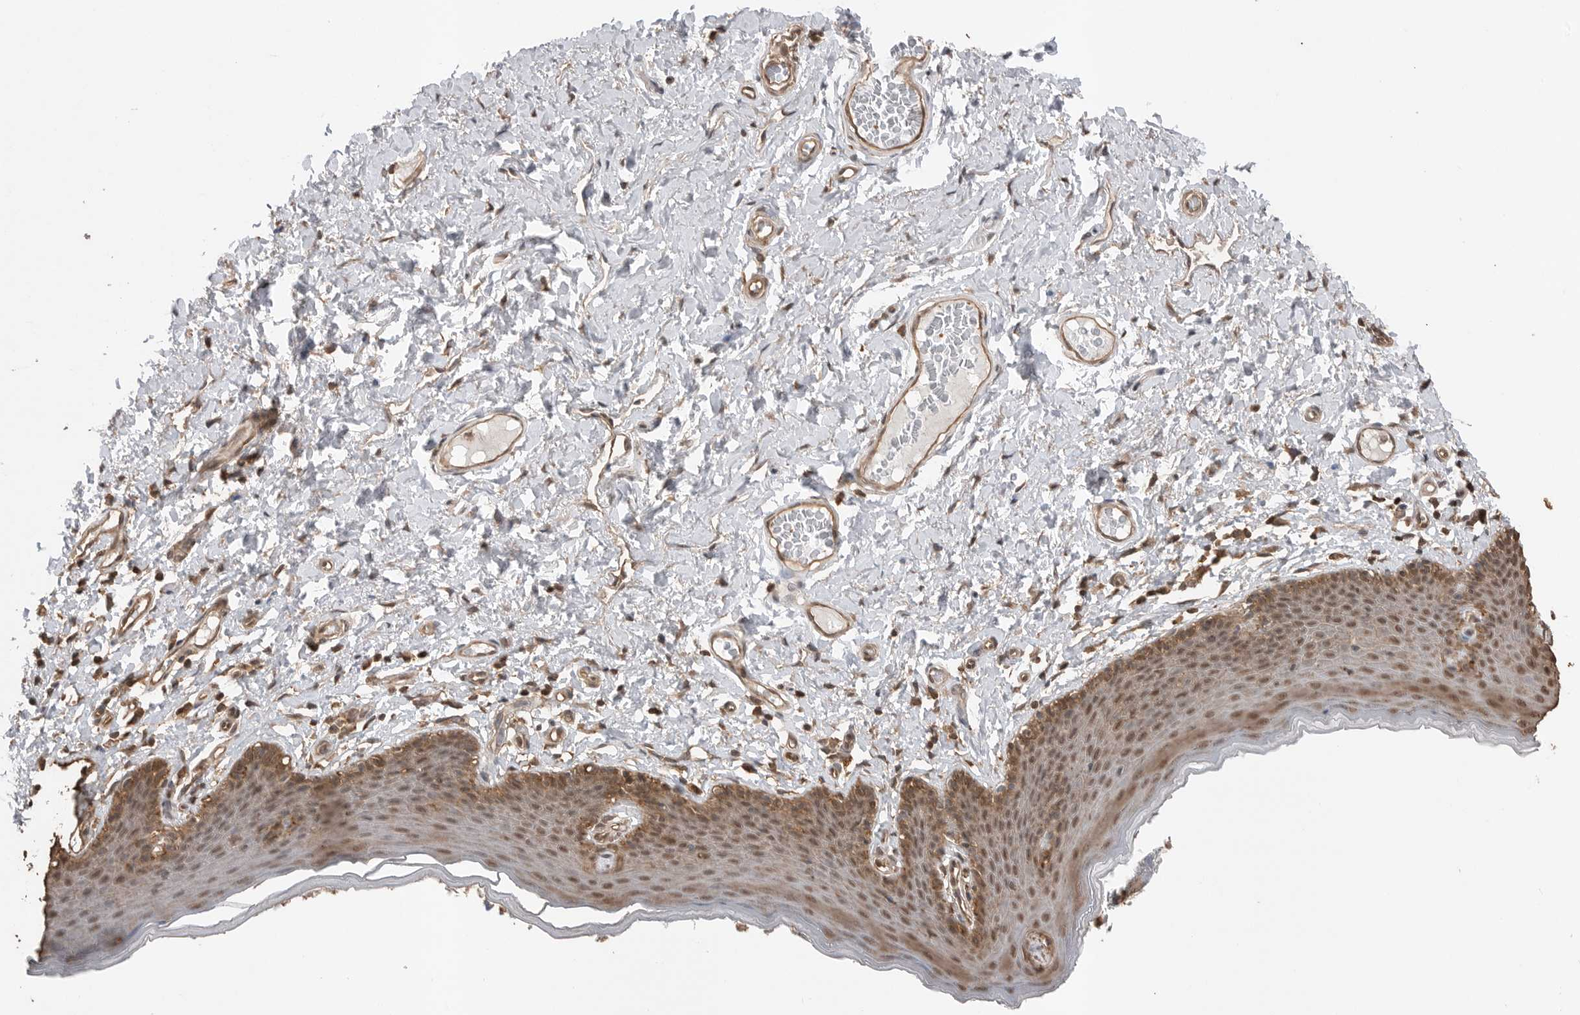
{"staining": {"intensity": "moderate", "quantity": ">75%", "location": "cytoplasmic/membranous,nuclear"}, "tissue": "skin", "cell_type": "Epidermal cells", "image_type": "normal", "snomed": [{"axis": "morphology", "description": "Normal tissue, NOS"}, {"axis": "topography", "description": "Vulva"}], "caption": "Brown immunohistochemical staining in normal skin demonstrates moderate cytoplasmic/membranous,nuclear staining in approximately >75% of epidermal cells. The protein is stained brown, and the nuclei are stained in blue (DAB IHC with brightfield microscopy, high magnification).", "gene": "PEAK1", "patient": {"sex": "female", "age": 66}}